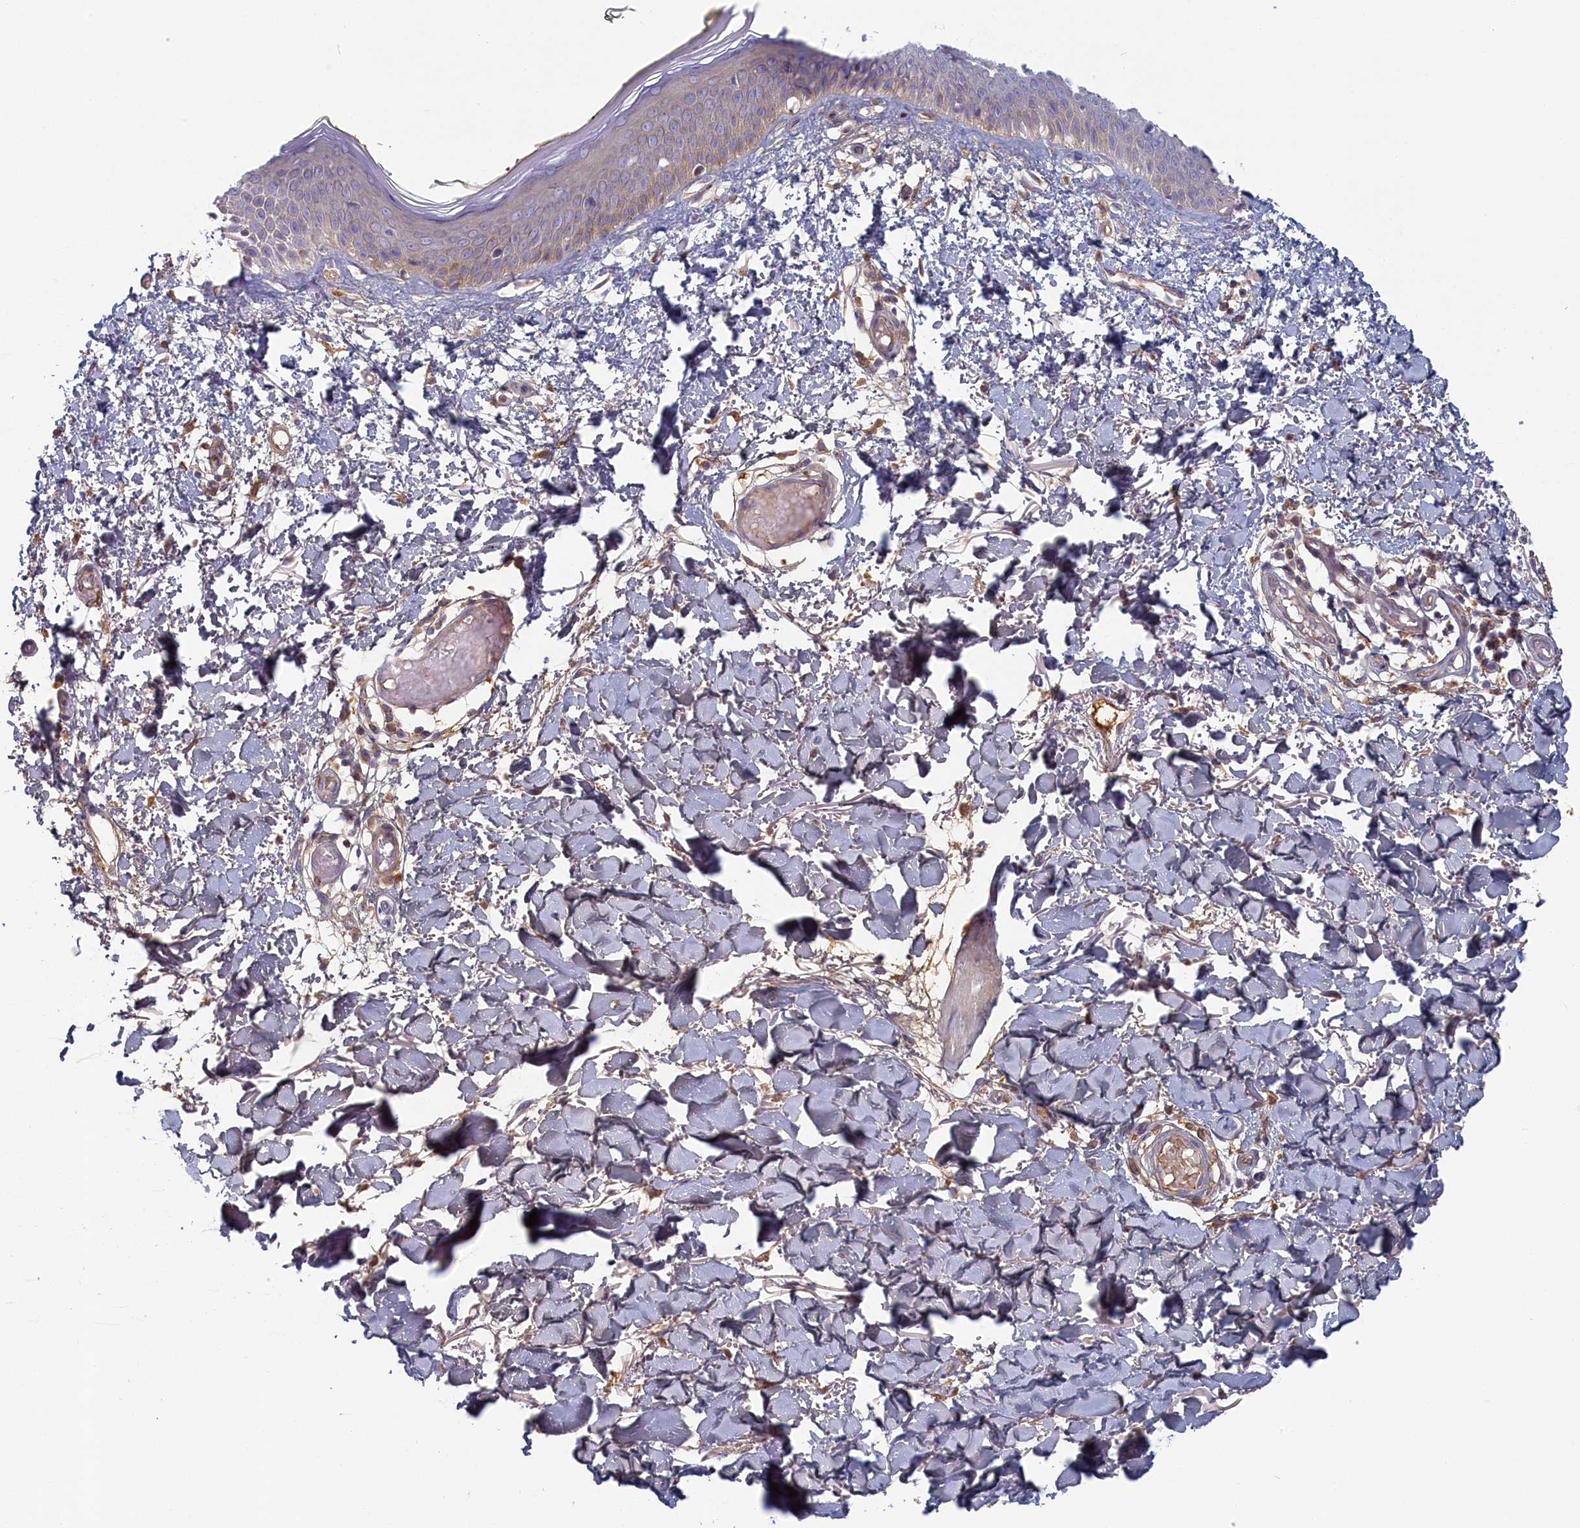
{"staining": {"intensity": "weak", "quantity": ">75%", "location": "cytoplasmic/membranous"}, "tissue": "skin", "cell_type": "Fibroblasts", "image_type": "normal", "snomed": [{"axis": "morphology", "description": "Normal tissue, NOS"}, {"axis": "topography", "description": "Skin"}], "caption": "Protein expression analysis of normal human skin reveals weak cytoplasmic/membranous expression in about >75% of fibroblasts.", "gene": "STX16", "patient": {"sex": "male", "age": 62}}